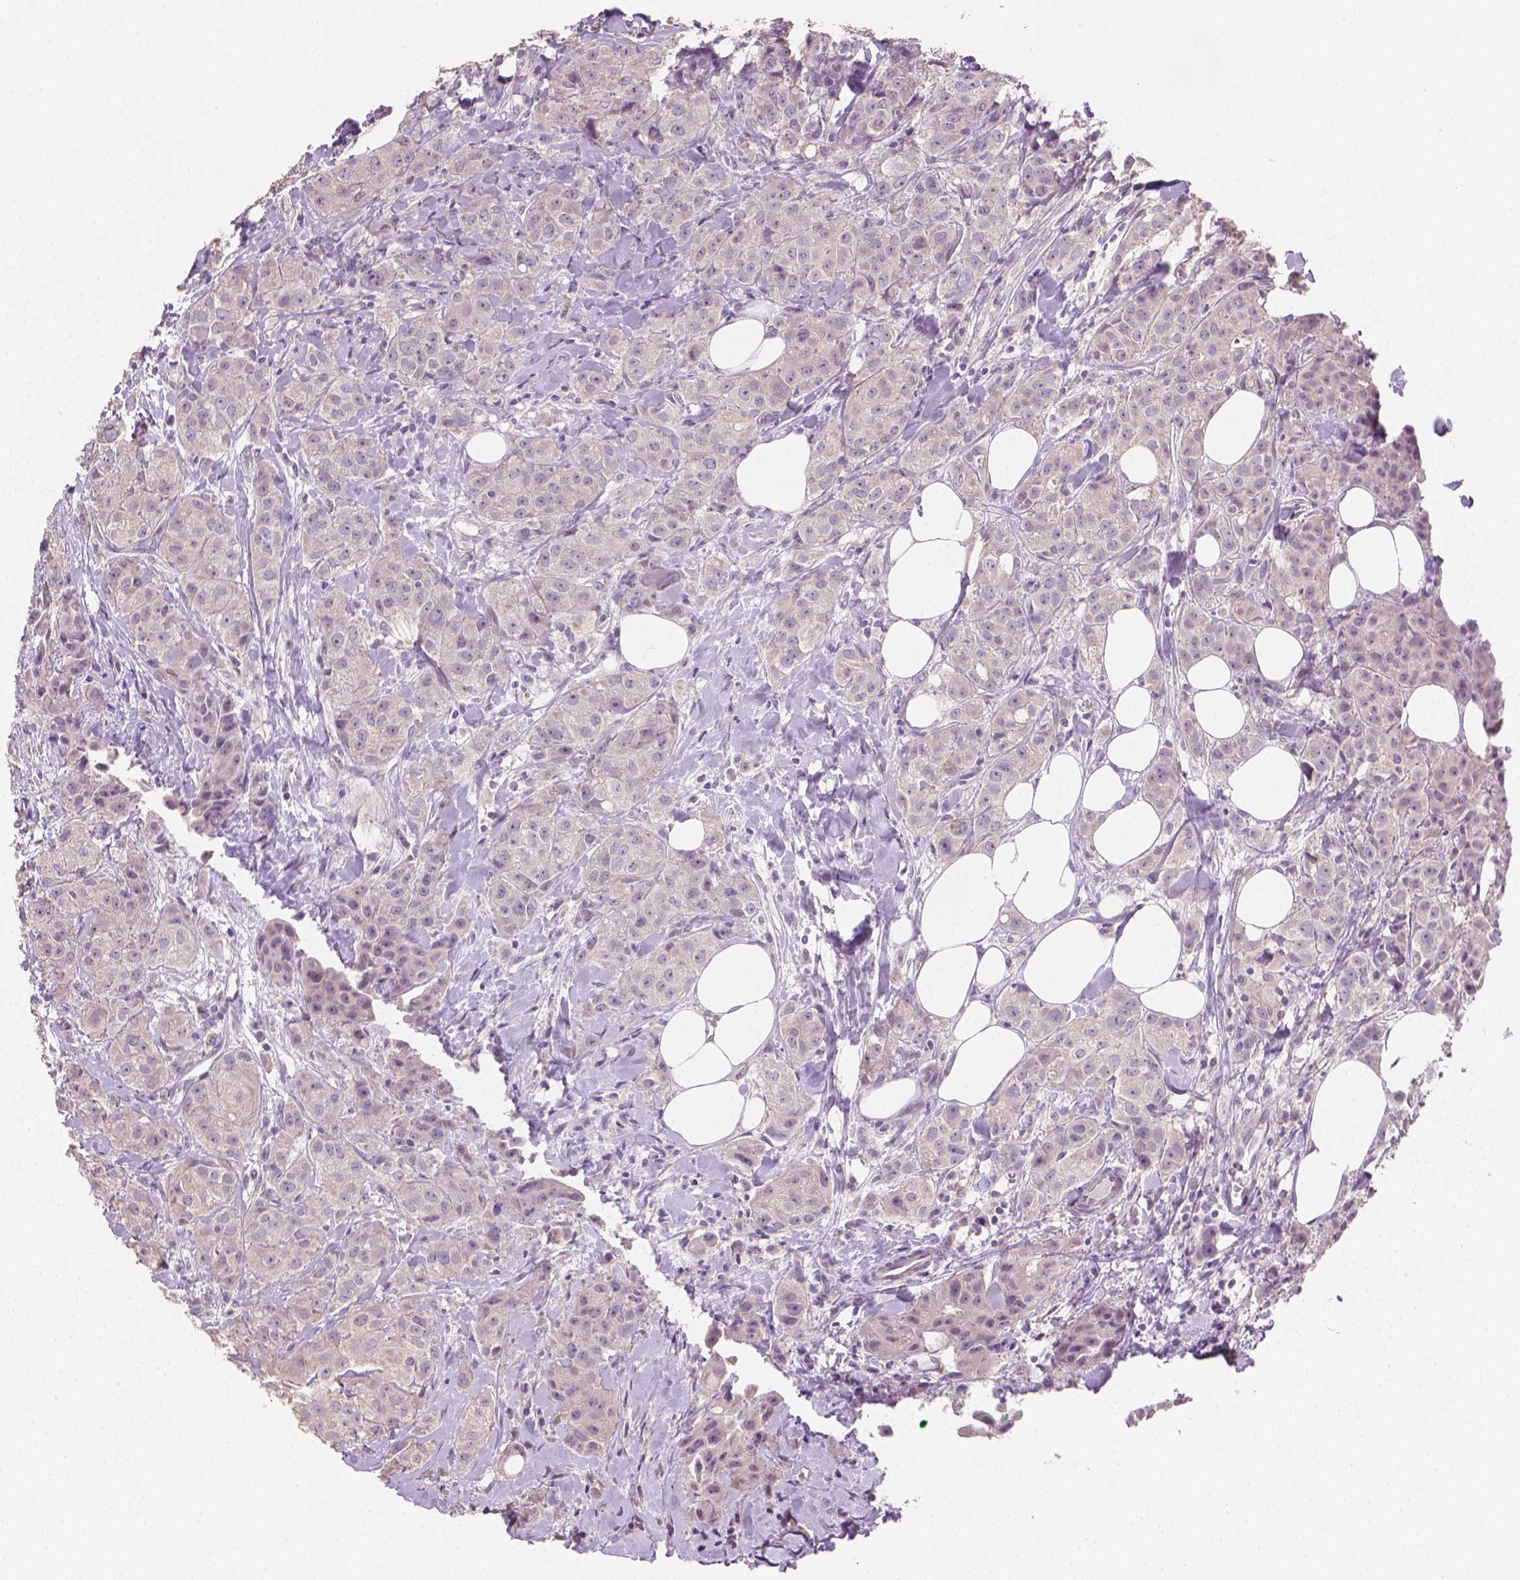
{"staining": {"intensity": "negative", "quantity": "none", "location": "none"}, "tissue": "breast cancer", "cell_type": "Tumor cells", "image_type": "cancer", "snomed": [{"axis": "morphology", "description": "Duct carcinoma"}, {"axis": "topography", "description": "Breast"}], "caption": "Tumor cells are negative for brown protein staining in breast invasive ductal carcinoma.", "gene": "CATIP", "patient": {"sex": "female", "age": 43}}